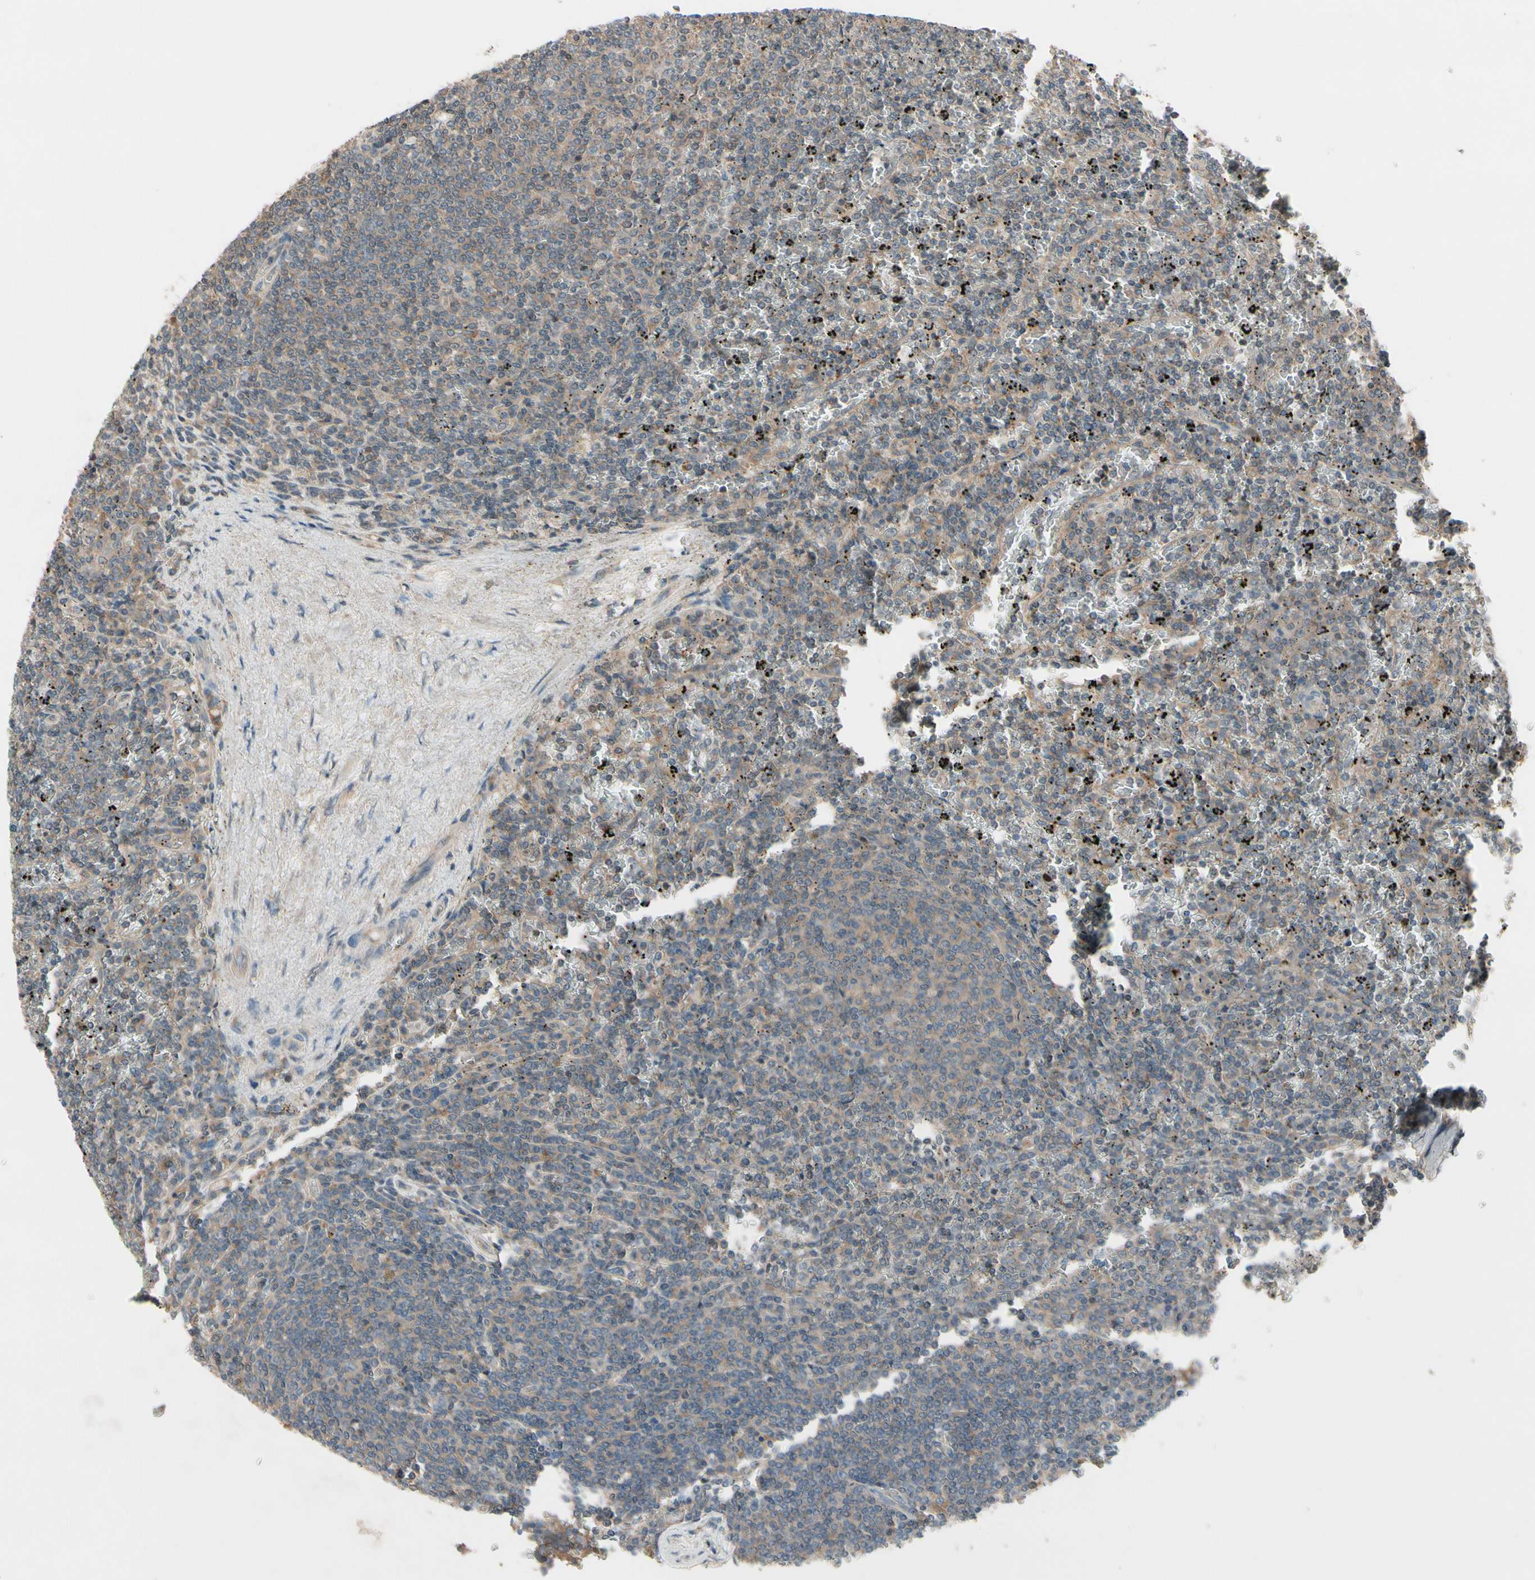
{"staining": {"intensity": "weak", "quantity": ">75%", "location": "cytoplasmic/membranous"}, "tissue": "lymphoma", "cell_type": "Tumor cells", "image_type": "cancer", "snomed": [{"axis": "morphology", "description": "Malignant lymphoma, non-Hodgkin's type, Low grade"}, {"axis": "topography", "description": "Spleen"}], "caption": "Immunohistochemical staining of malignant lymphoma, non-Hodgkin's type (low-grade) displays low levels of weak cytoplasmic/membranous protein expression in about >75% of tumor cells.", "gene": "NSF", "patient": {"sex": "female", "age": 77}}